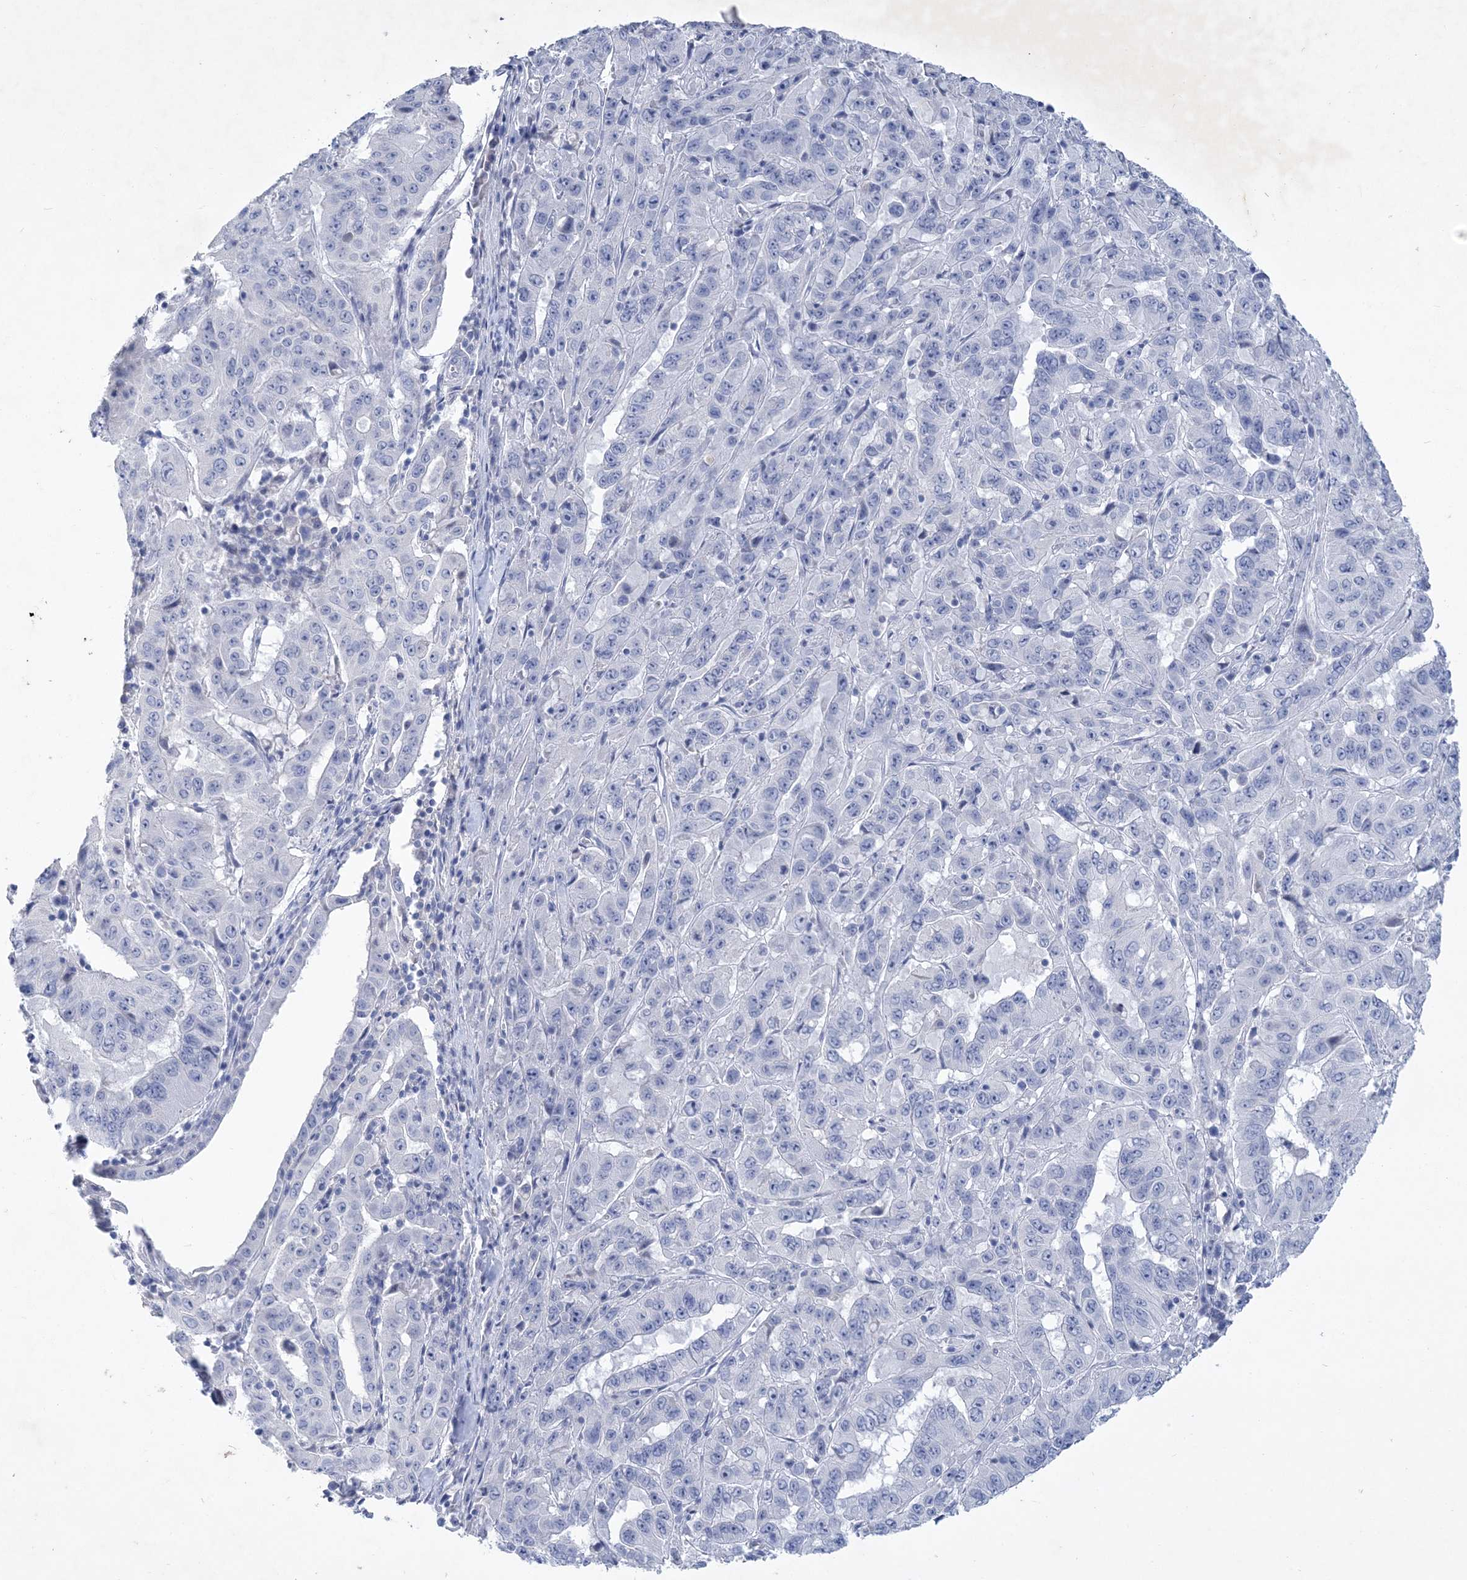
{"staining": {"intensity": "negative", "quantity": "none", "location": "none"}, "tissue": "pancreatic cancer", "cell_type": "Tumor cells", "image_type": "cancer", "snomed": [{"axis": "morphology", "description": "Adenocarcinoma, NOS"}, {"axis": "topography", "description": "Pancreas"}], "caption": "This is a histopathology image of IHC staining of pancreatic cancer (adenocarcinoma), which shows no positivity in tumor cells.", "gene": "COPS8", "patient": {"sex": "male", "age": 63}}